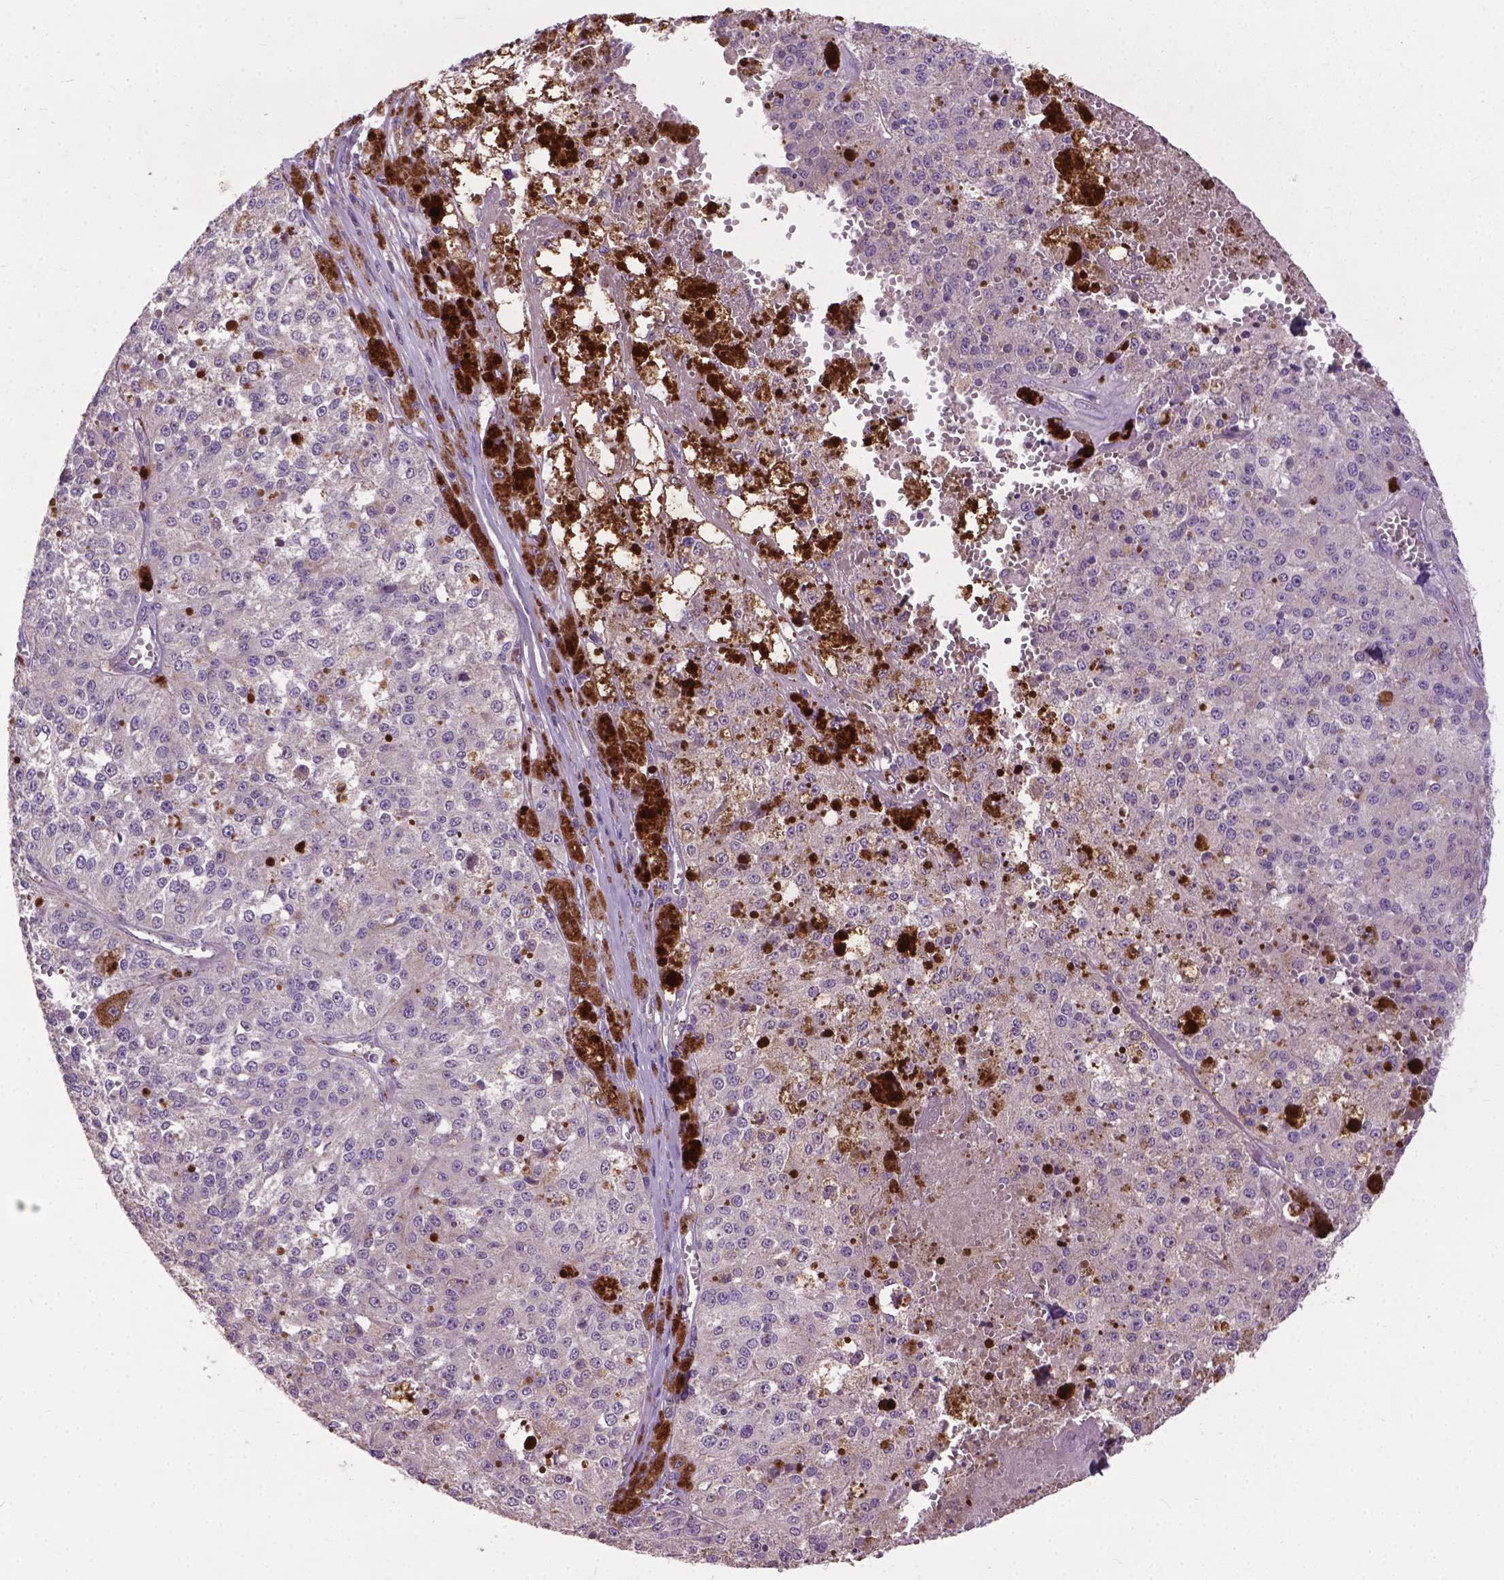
{"staining": {"intensity": "negative", "quantity": "none", "location": "none"}, "tissue": "melanoma", "cell_type": "Tumor cells", "image_type": "cancer", "snomed": [{"axis": "morphology", "description": "Malignant melanoma, Metastatic site"}, {"axis": "topography", "description": "Lymph node"}], "caption": "This is an immunohistochemistry (IHC) micrograph of human malignant melanoma (metastatic site). There is no expression in tumor cells.", "gene": "ZNF337", "patient": {"sex": "female", "age": 64}}